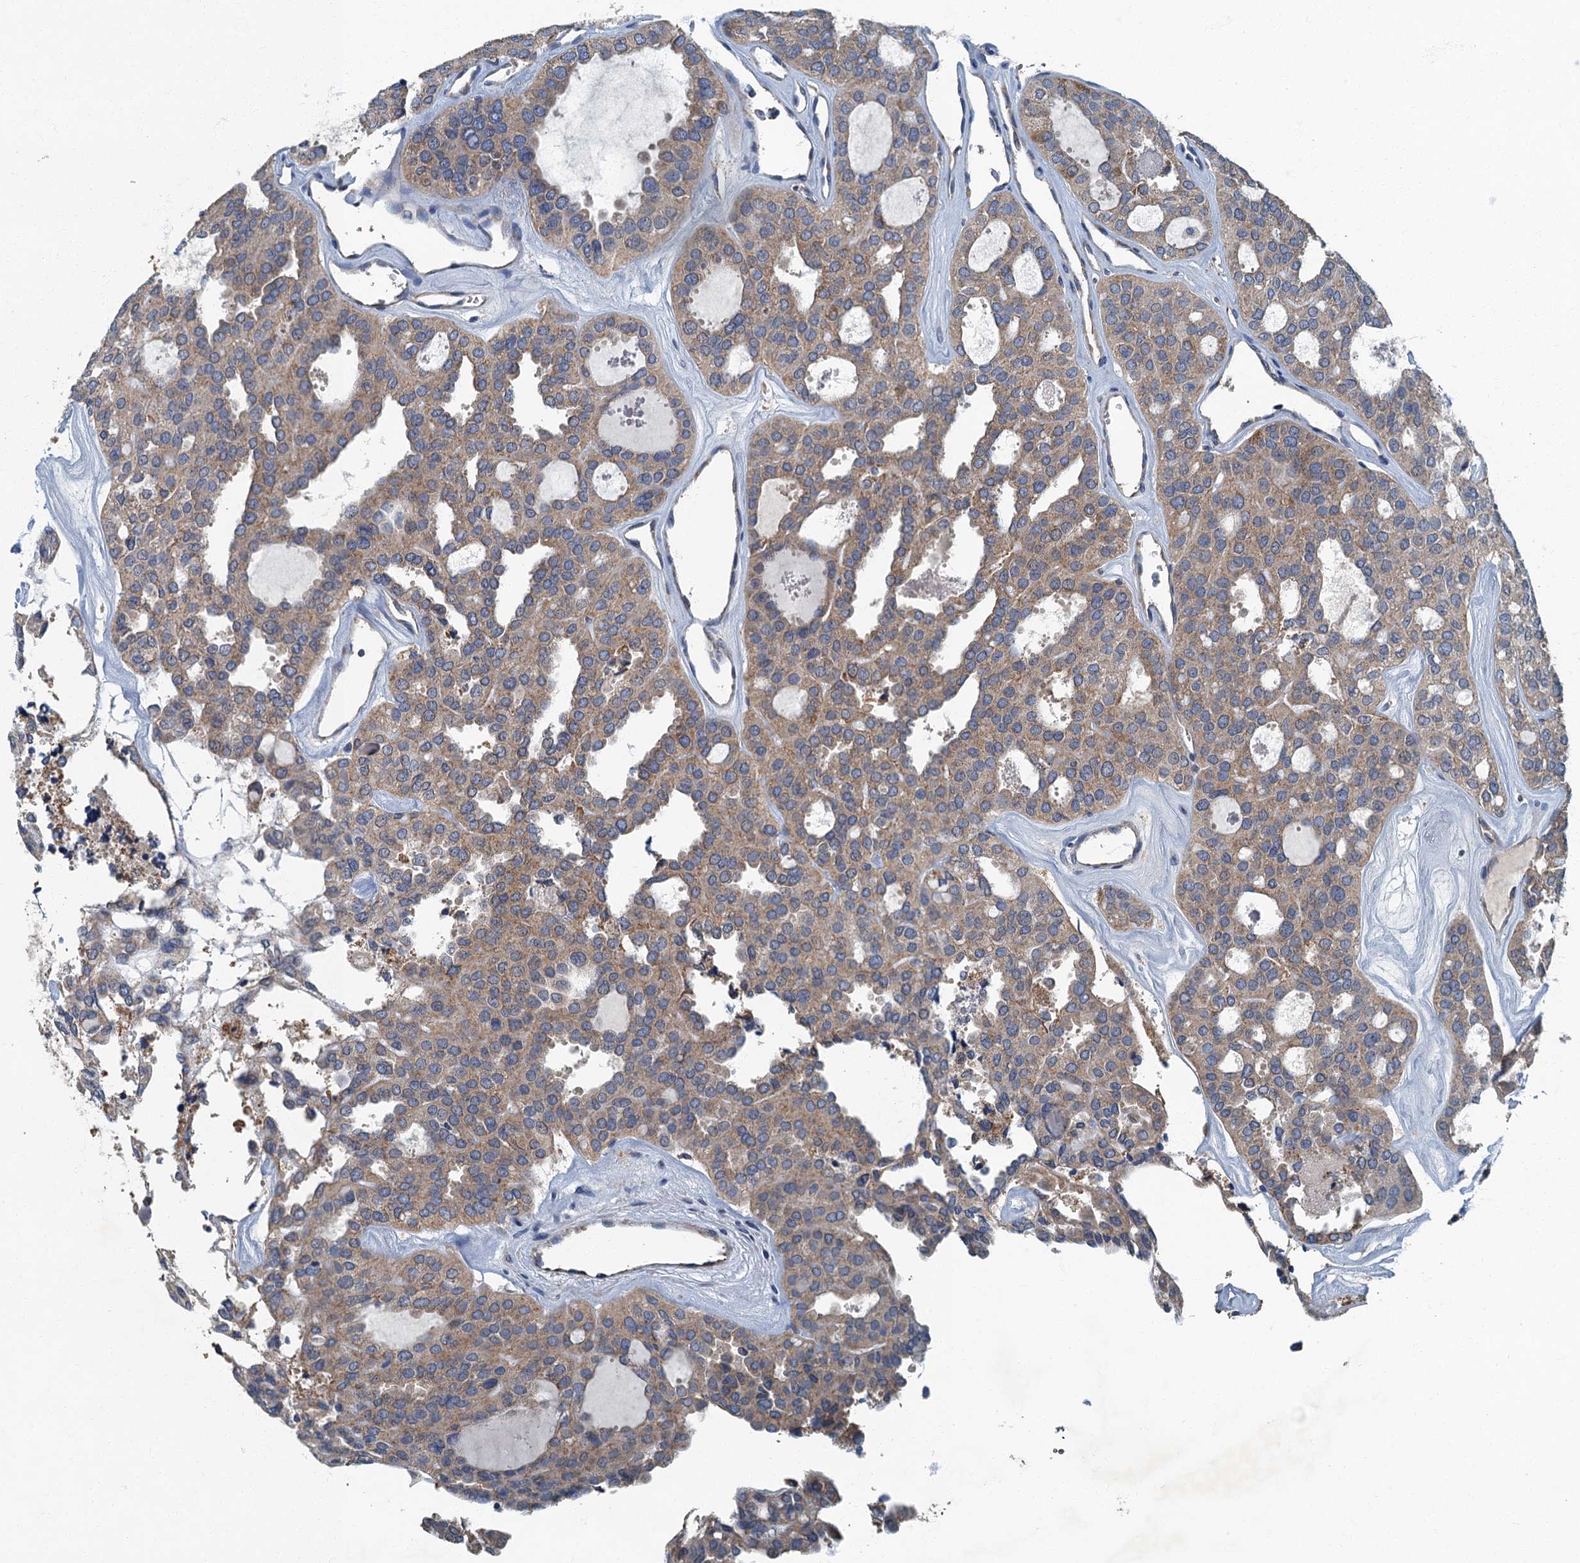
{"staining": {"intensity": "weak", "quantity": ">75%", "location": "cytoplasmic/membranous"}, "tissue": "thyroid cancer", "cell_type": "Tumor cells", "image_type": "cancer", "snomed": [{"axis": "morphology", "description": "Follicular adenoma carcinoma, NOS"}, {"axis": "topography", "description": "Thyroid gland"}], "caption": "The micrograph reveals a brown stain indicating the presence of a protein in the cytoplasmic/membranous of tumor cells in thyroid follicular adenoma carcinoma. (DAB IHC with brightfield microscopy, high magnification).", "gene": "DDX49", "patient": {"sex": "male", "age": 75}}